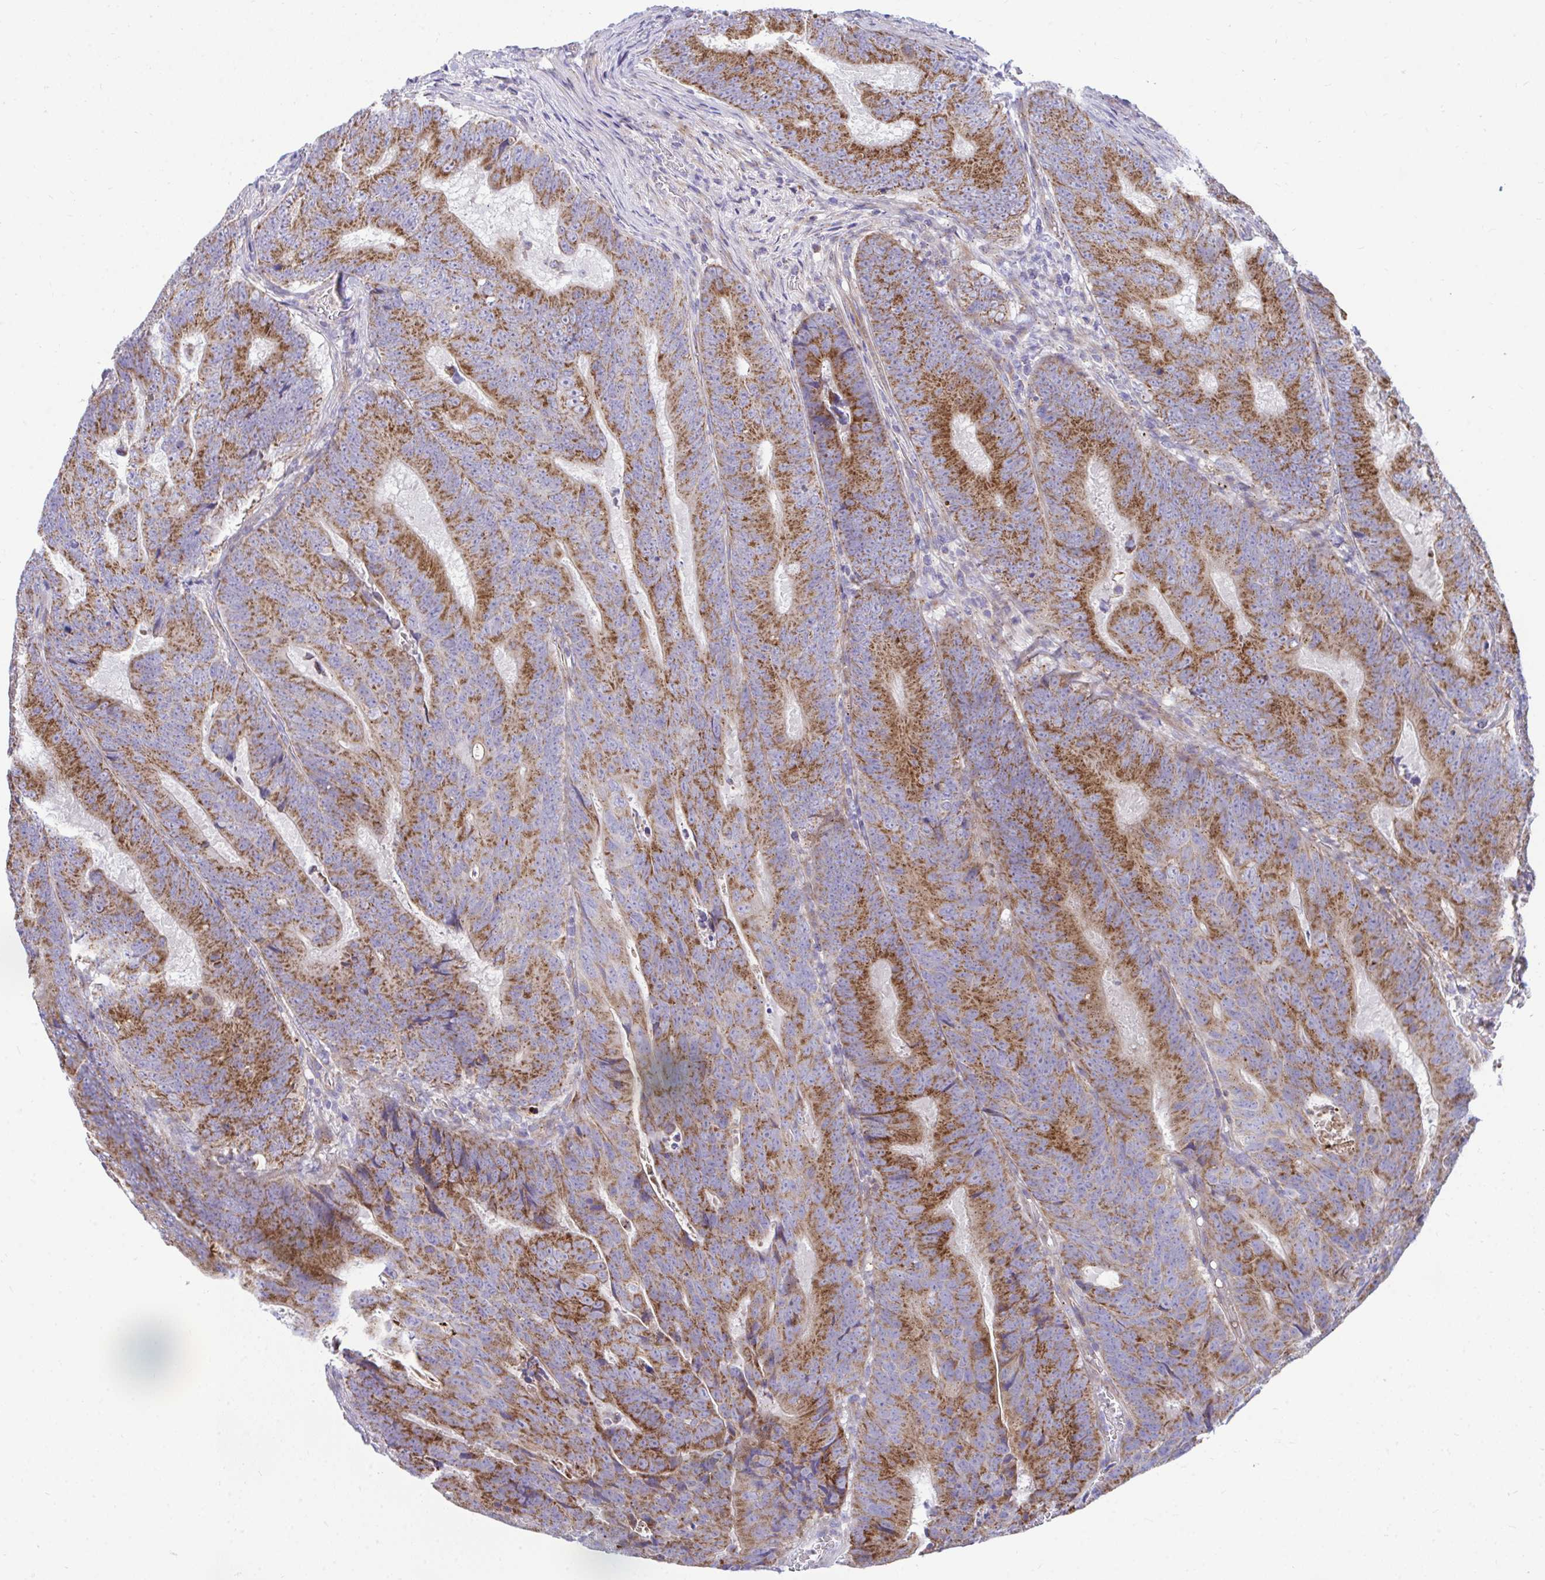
{"staining": {"intensity": "moderate", "quantity": ">75%", "location": "cytoplasmic/membranous"}, "tissue": "colorectal cancer", "cell_type": "Tumor cells", "image_type": "cancer", "snomed": [{"axis": "morphology", "description": "Adenocarcinoma, NOS"}, {"axis": "topography", "description": "Colon"}], "caption": "There is medium levels of moderate cytoplasmic/membranous staining in tumor cells of adenocarcinoma (colorectal), as demonstrated by immunohistochemical staining (brown color).", "gene": "MRPS16", "patient": {"sex": "female", "age": 48}}